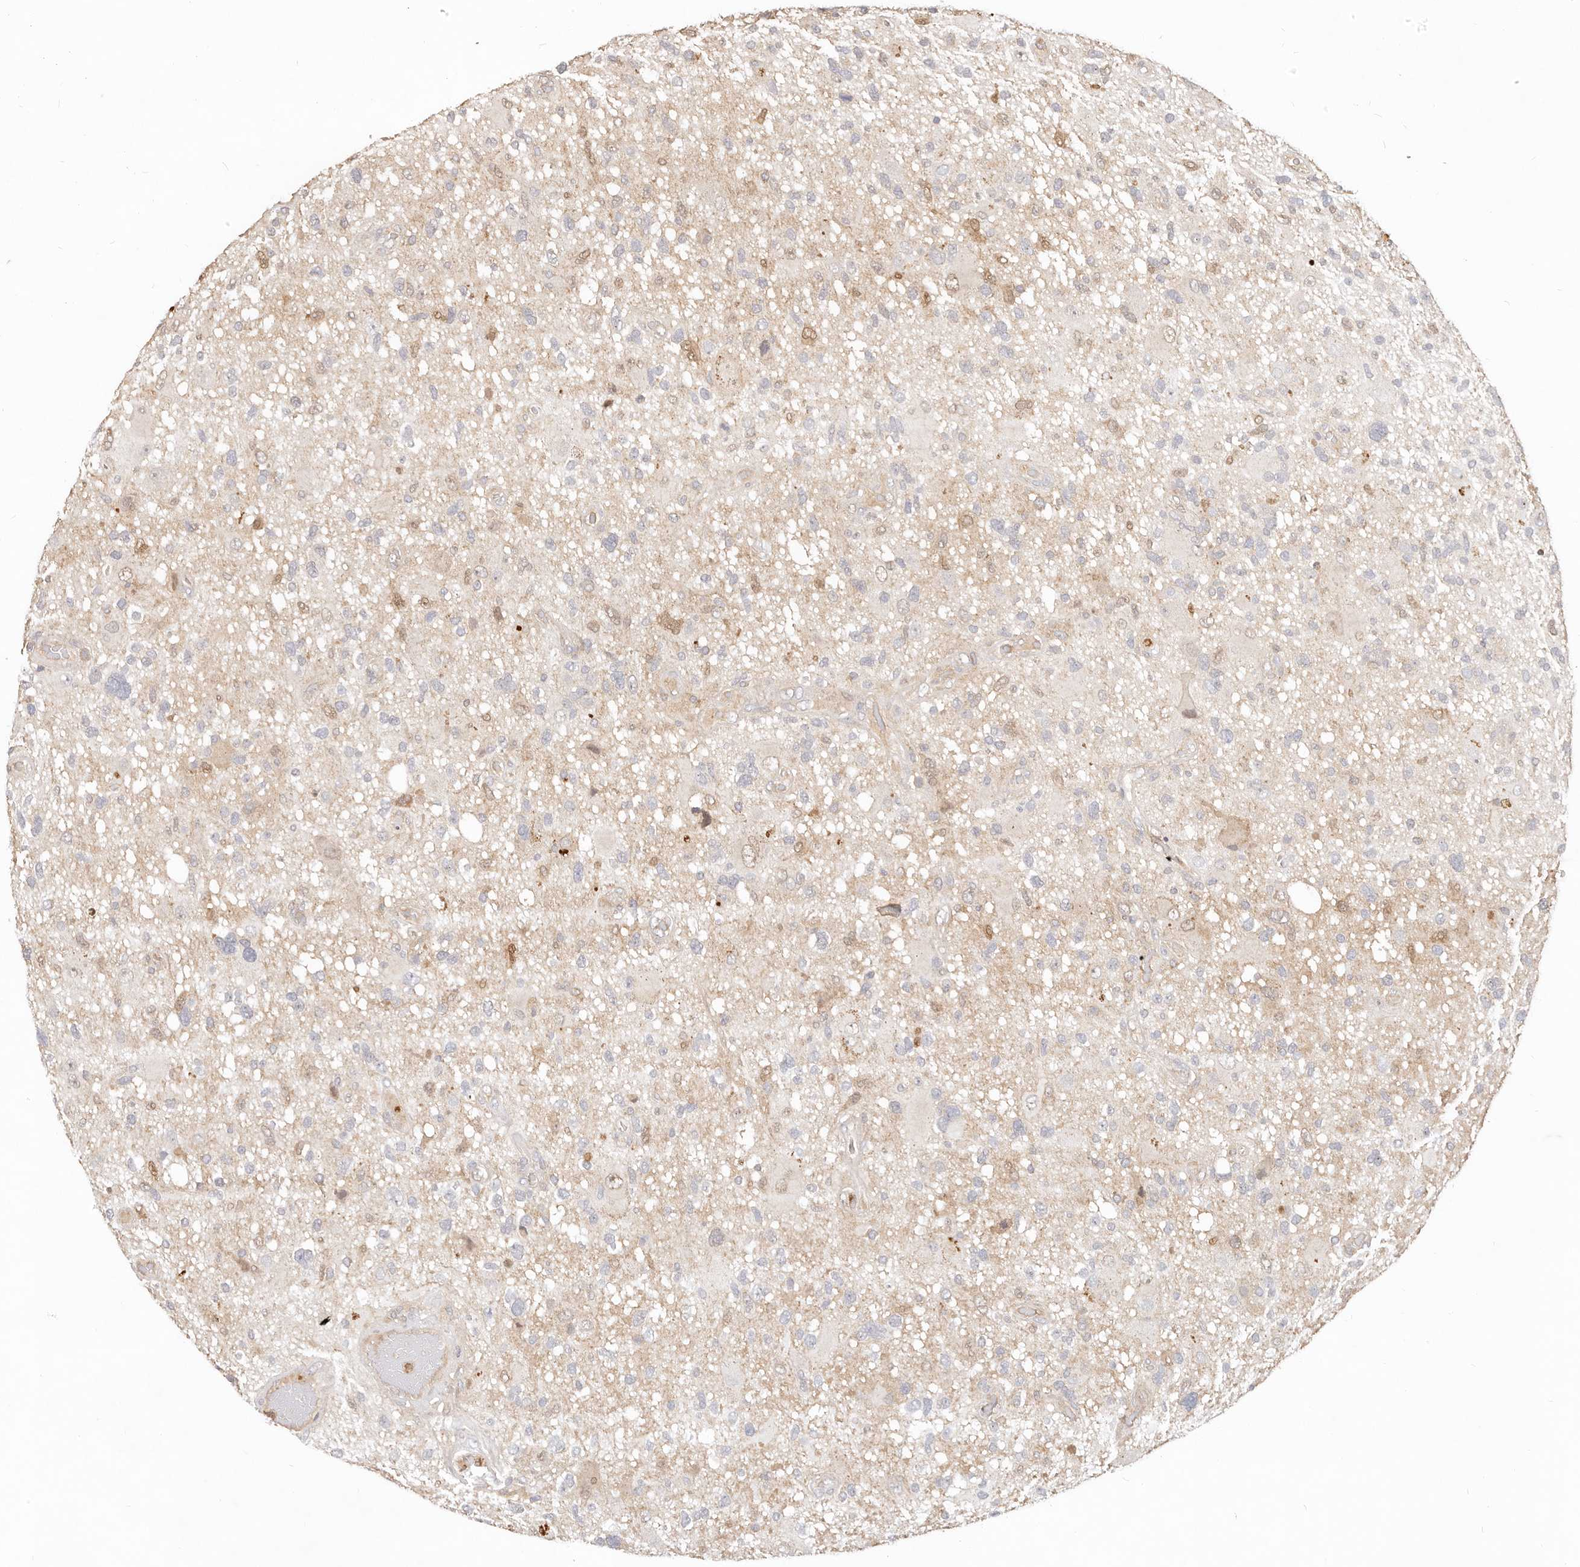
{"staining": {"intensity": "negative", "quantity": "none", "location": "none"}, "tissue": "glioma", "cell_type": "Tumor cells", "image_type": "cancer", "snomed": [{"axis": "morphology", "description": "Glioma, malignant, High grade"}, {"axis": "topography", "description": "Brain"}], "caption": "High-grade glioma (malignant) stained for a protein using IHC shows no expression tumor cells.", "gene": "USP49", "patient": {"sex": "male", "age": 33}}